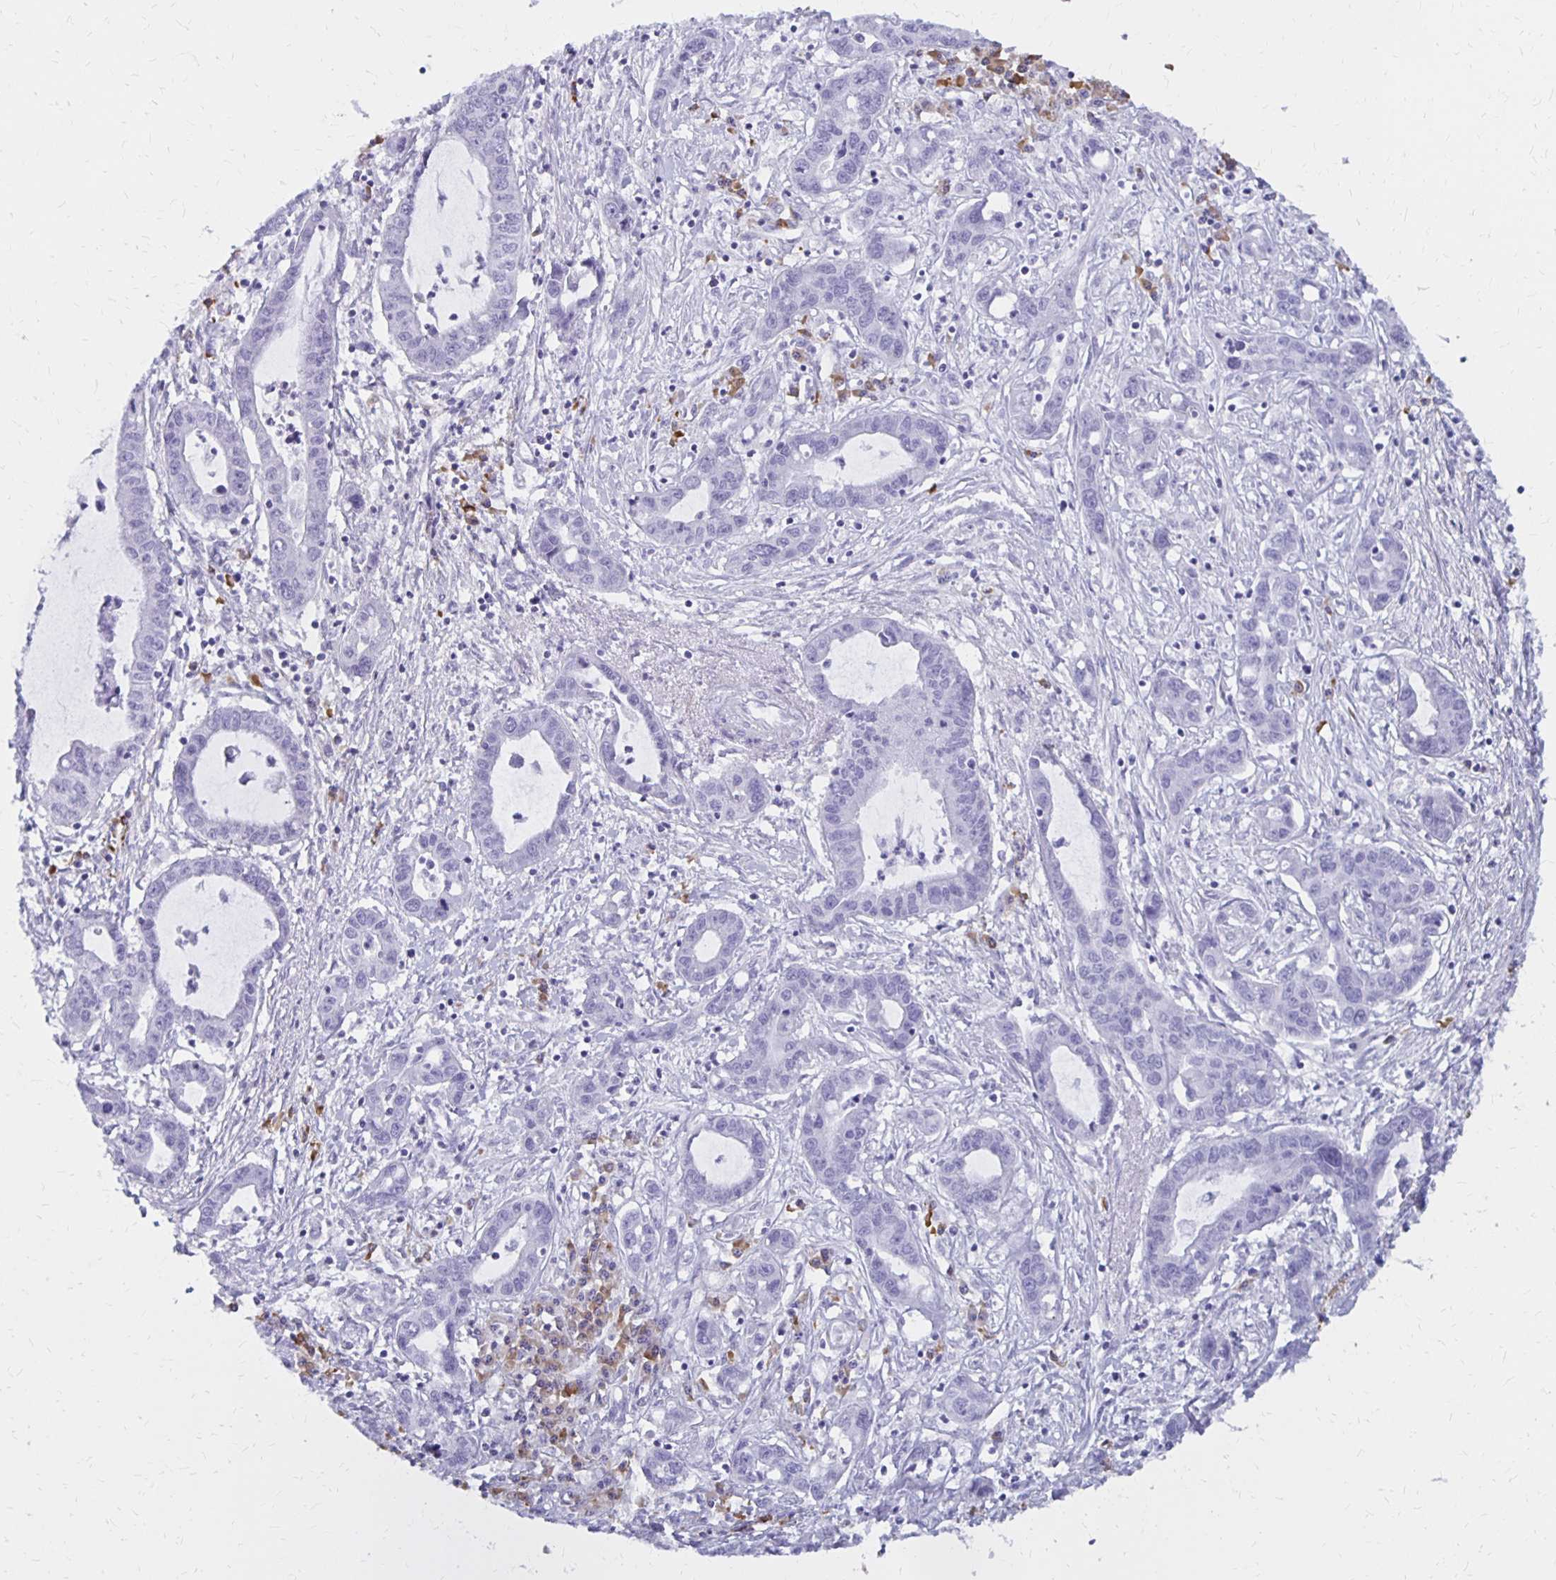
{"staining": {"intensity": "negative", "quantity": "none", "location": "none"}, "tissue": "liver cancer", "cell_type": "Tumor cells", "image_type": "cancer", "snomed": [{"axis": "morphology", "description": "Cholangiocarcinoma"}, {"axis": "topography", "description": "Liver"}], "caption": "Tumor cells are negative for brown protein staining in liver cancer. (IHC, brightfield microscopy, high magnification).", "gene": "FNTB", "patient": {"sex": "male", "age": 58}}